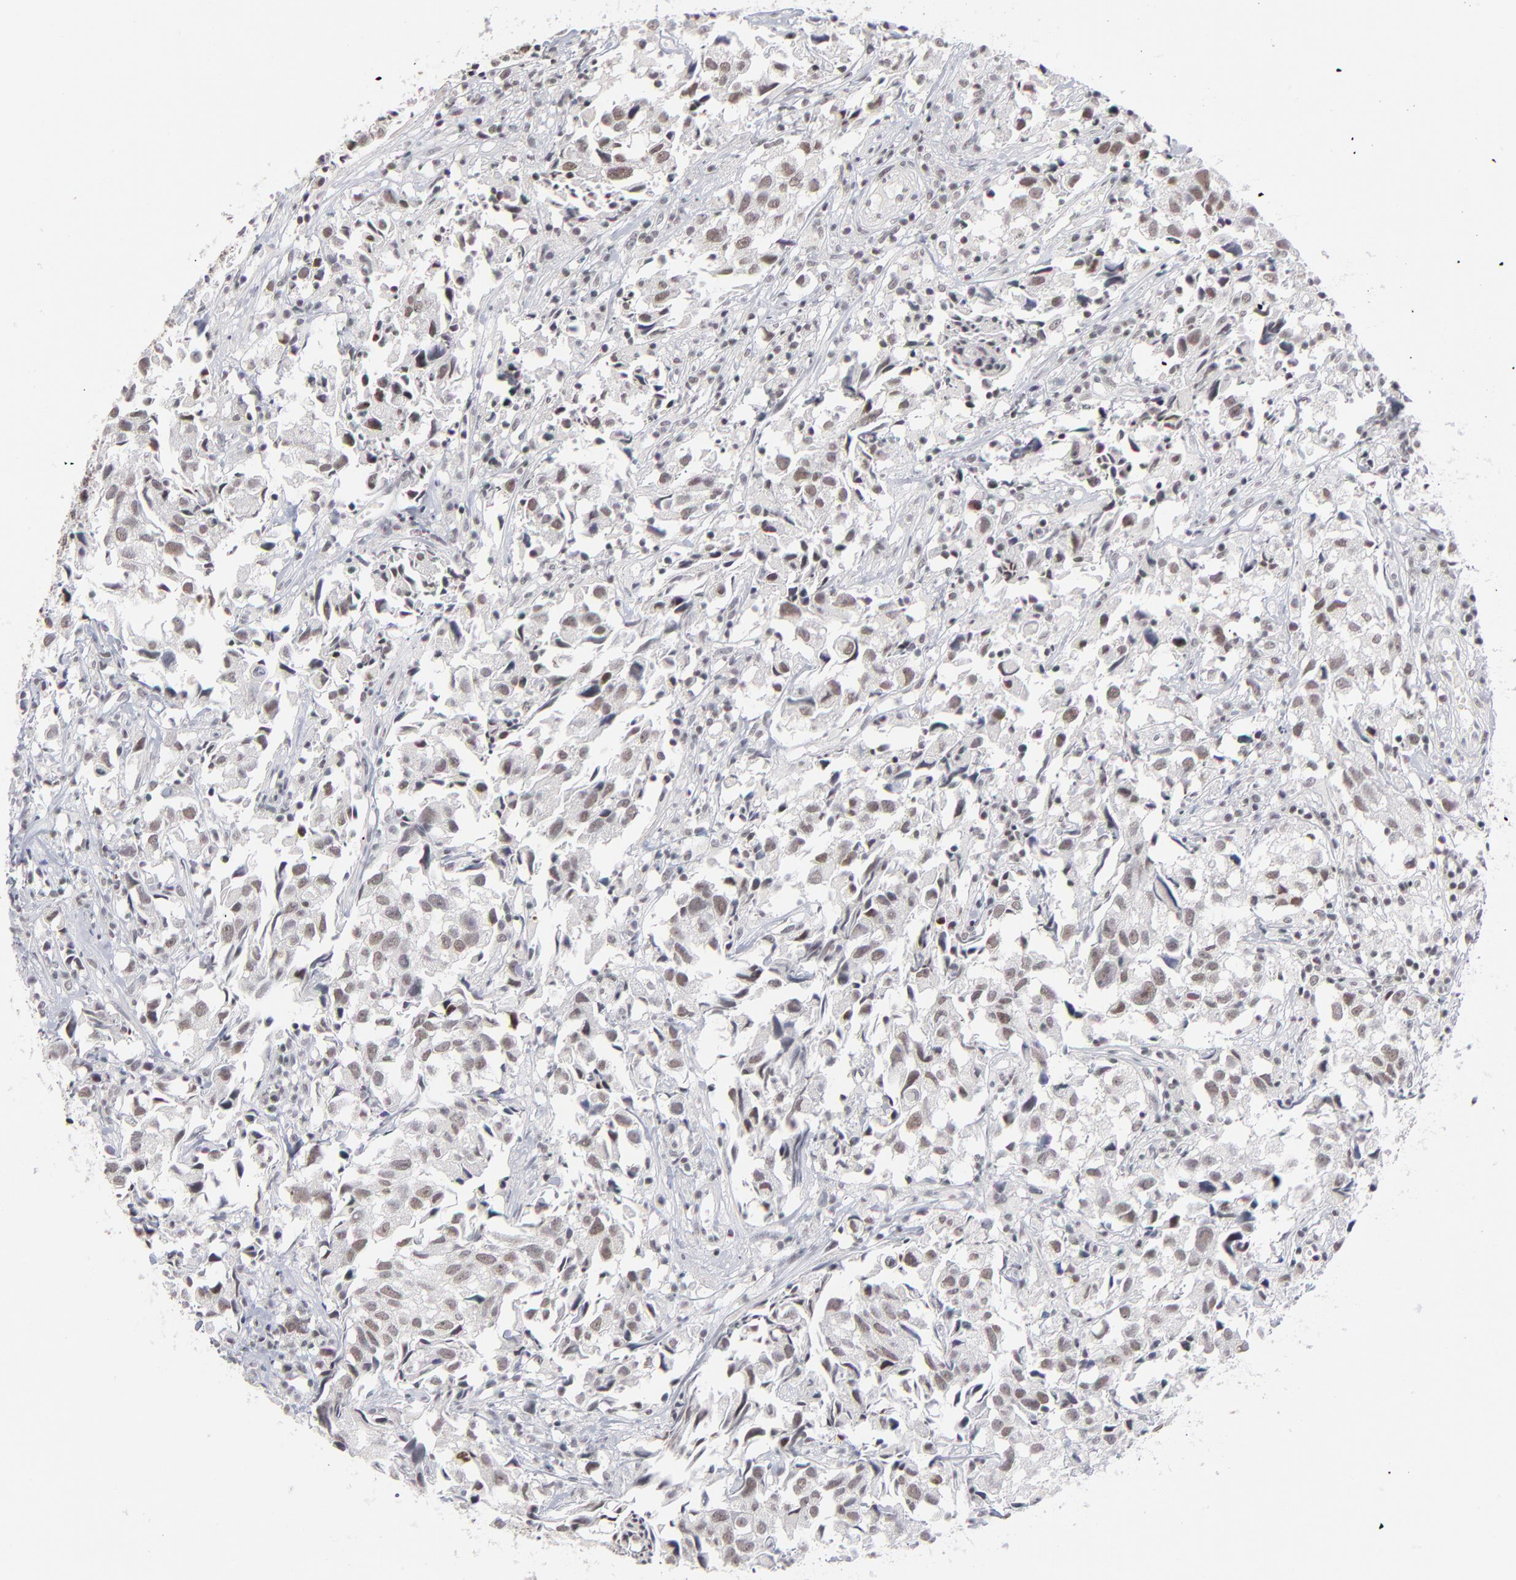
{"staining": {"intensity": "weak", "quantity": ">75%", "location": "nuclear"}, "tissue": "urothelial cancer", "cell_type": "Tumor cells", "image_type": "cancer", "snomed": [{"axis": "morphology", "description": "Urothelial carcinoma, High grade"}, {"axis": "topography", "description": "Urinary bladder"}], "caption": "Immunohistochemistry (IHC) photomicrograph of urothelial cancer stained for a protein (brown), which shows low levels of weak nuclear positivity in approximately >75% of tumor cells.", "gene": "ZNF143", "patient": {"sex": "female", "age": 75}}